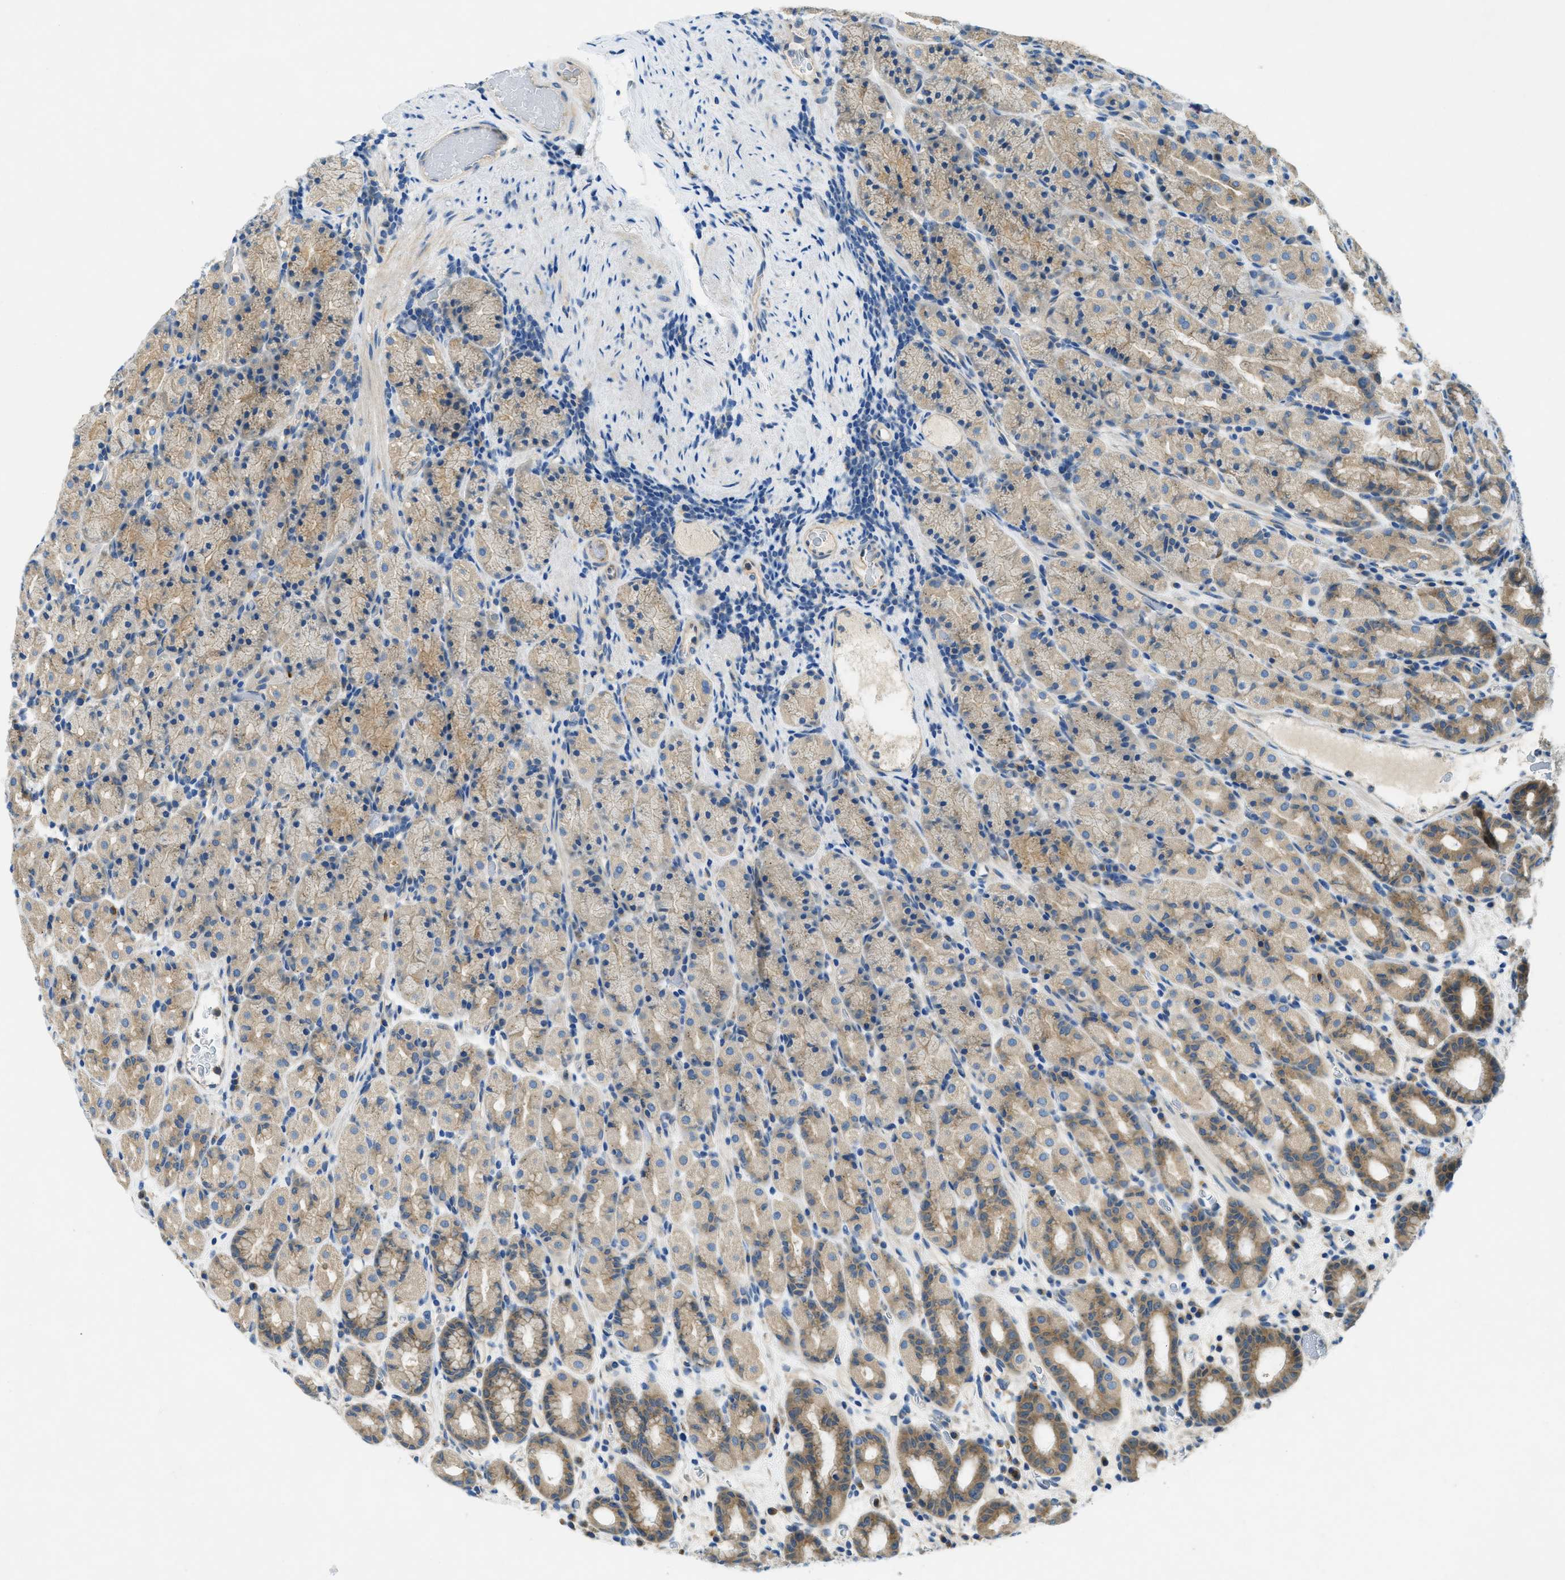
{"staining": {"intensity": "moderate", "quantity": "<25%", "location": "cytoplasmic/membranous"}, "tissue": "stomach", "cell_type": "Glandular cells", "image_type": "normal", "snomed": [{"axis": "morphology", "description": "Normal tissue, NOS"}, {"axis": "topography", "description": "Stomach, upper"}], "caption": "IHC photomicrograph of normal stomach: stomach stained using immunohistochemistry (IHC) exhibits low levels of moderate protein expression localized specifically in the cytoplasmic/membranous of glandular cells, appearing as a cytoplasmic/membranous brown color.", "gene": "RIPK2", "patient": {"sex": "male", "age": 68}}